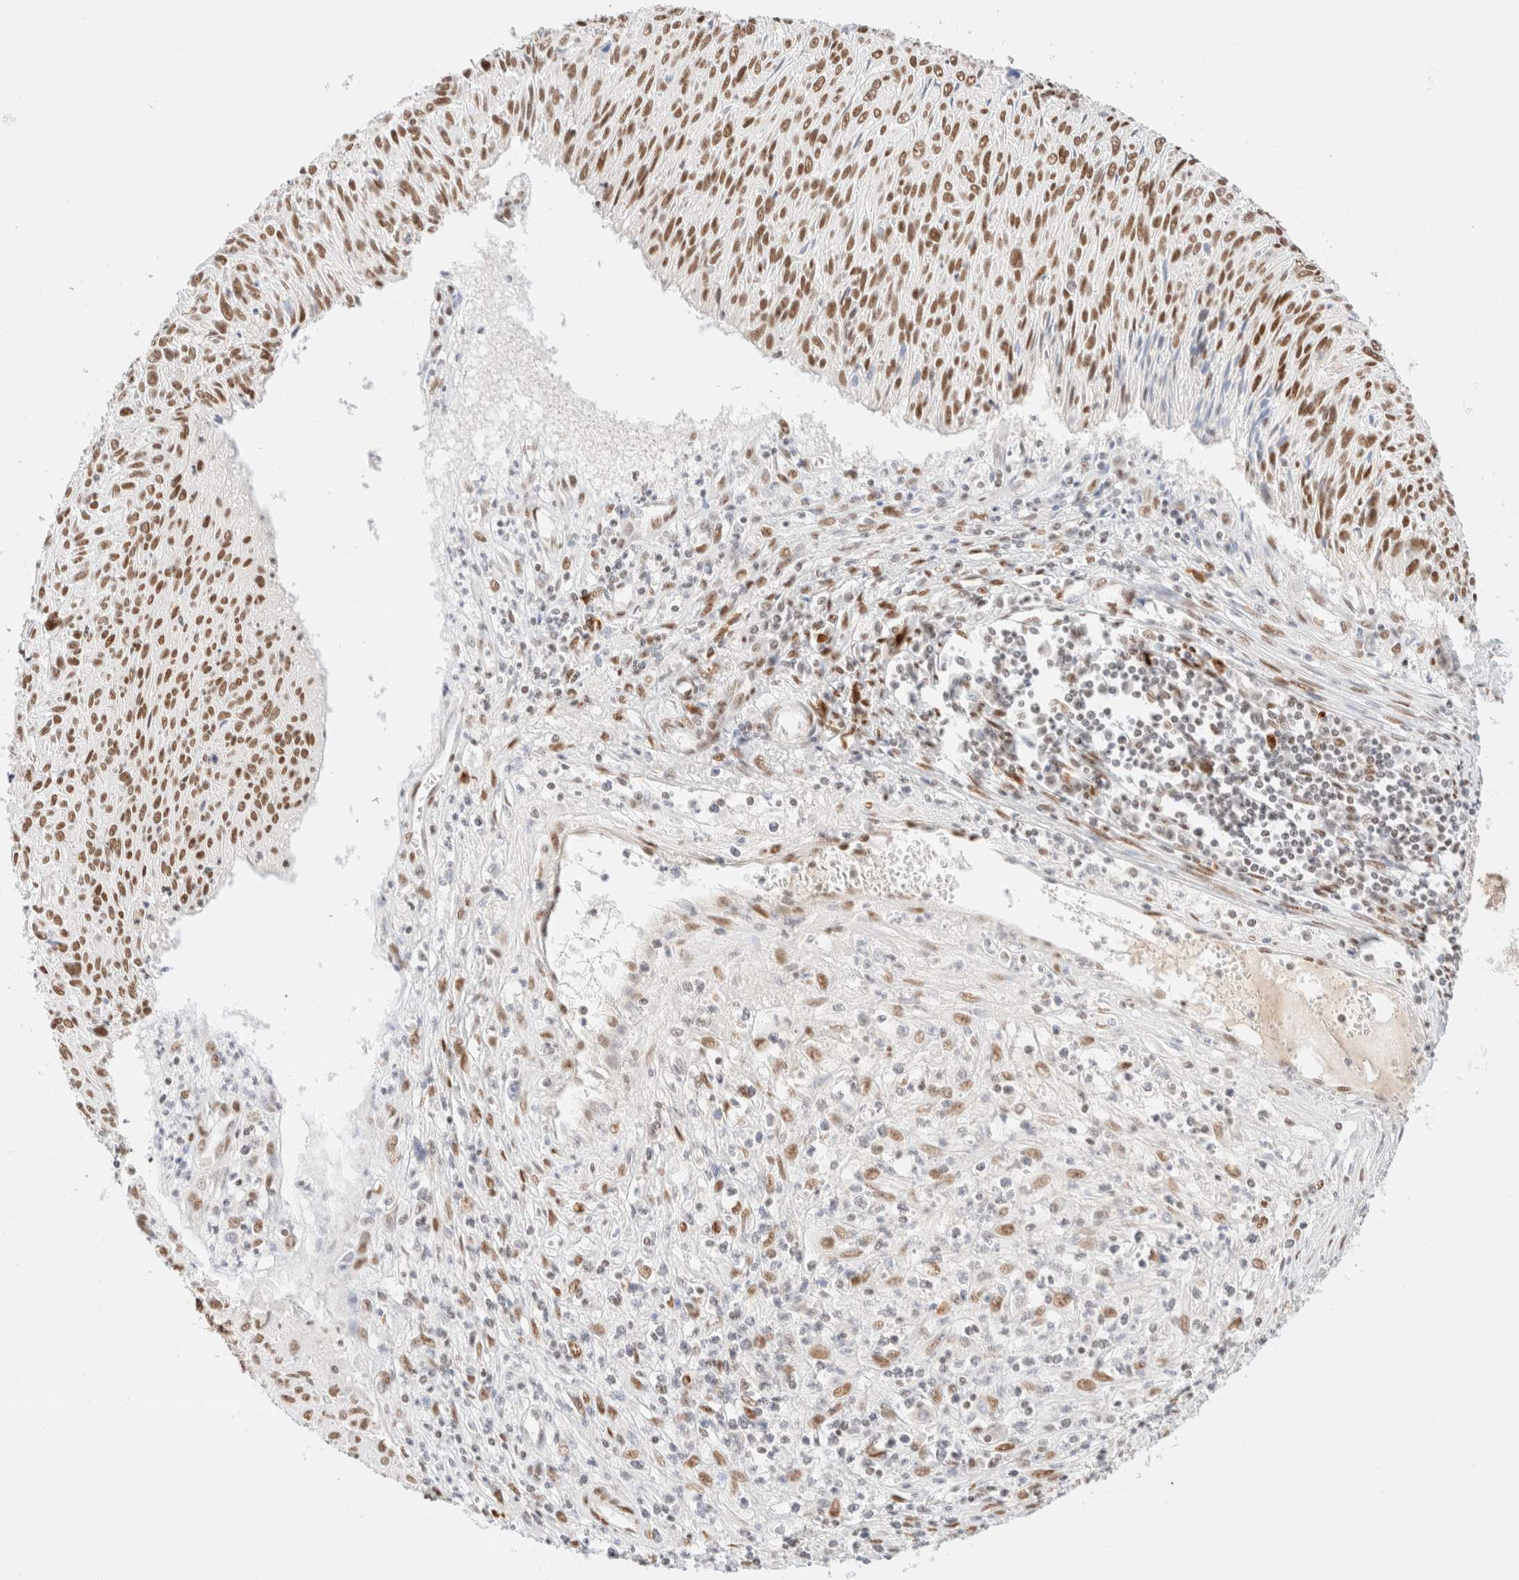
{"staining": {"intensity": "moderate", "quantity": ">75%", "location": "nuclear"}, "tissue": "cervical cancer", "cell_type": "Tumor cells", "image_type": "cancer", "snomed": [{"axis": "morphology", "description": "Squamous cell carcinoma, NOS"}, {"axis": "topography", "description": "Cervix"}], "caption": "An image of human cervical cancer stained for a protein shows moderate nuclear brown staining in tumor cells.", "gene": "CIC", "patient": {"sex": "female", "age": 51}}